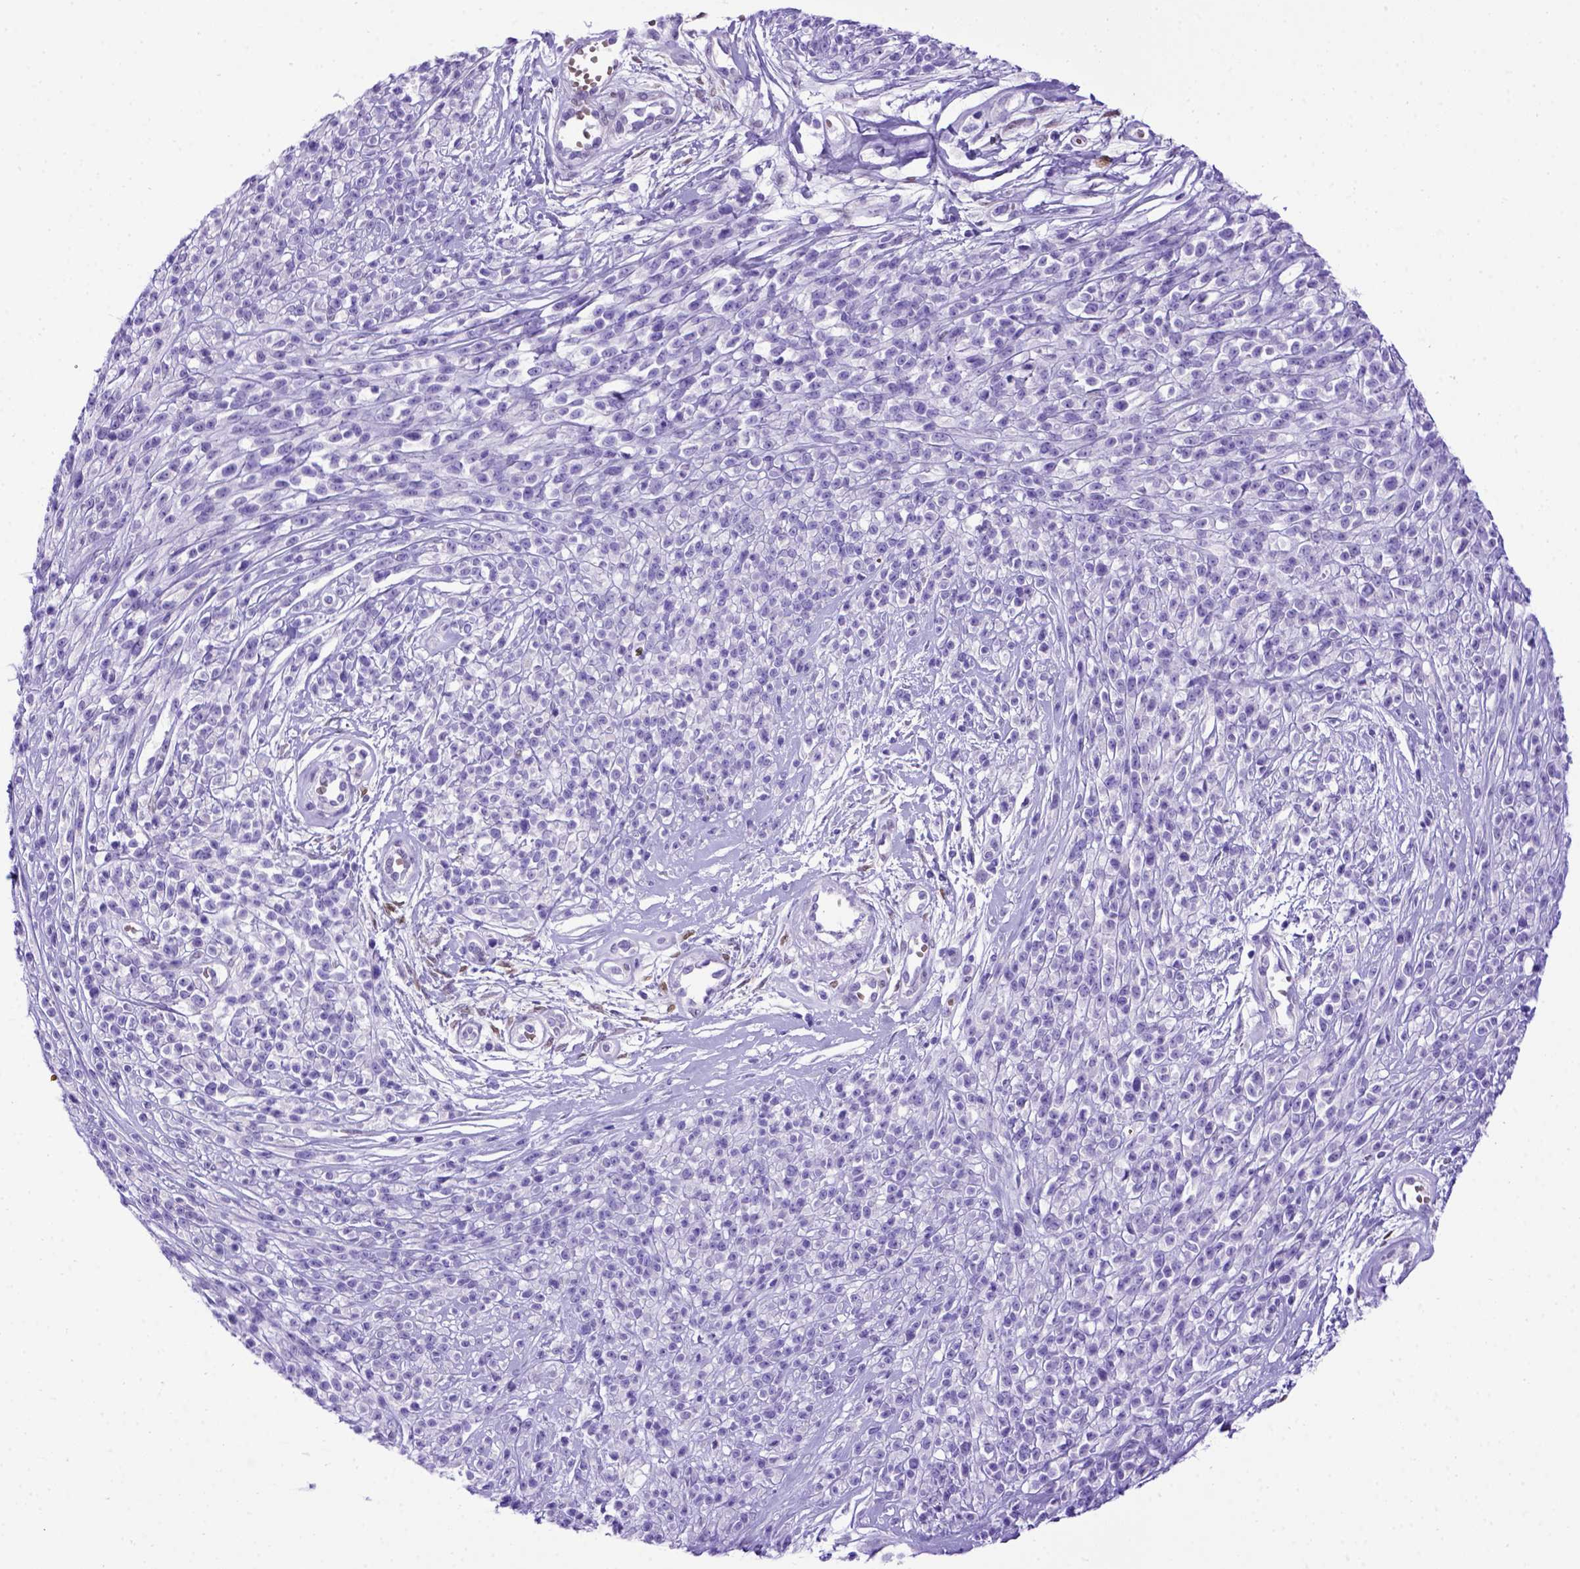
{"staining": {"intensity": "negative", "quantity": "none", "location": "none"}, "tissue": "melanoma", "cell_type": "Tumor cells", "image_type": "cancer", "snomed": [{"axis": "morphology", "description": "Malignant melanoma, NOS"}, {"axis": "topography", "description": "Skin"}, {"axis": "topography", "description": "Skin of trunk"}], "caption": "Malignant melanoma was stained to show a protein in brown. There is no significant expression in tumor cells. Nuclei are stained in blue.", "gene": "MEOX2", "patient": {"sex": "male", "age": 74}}